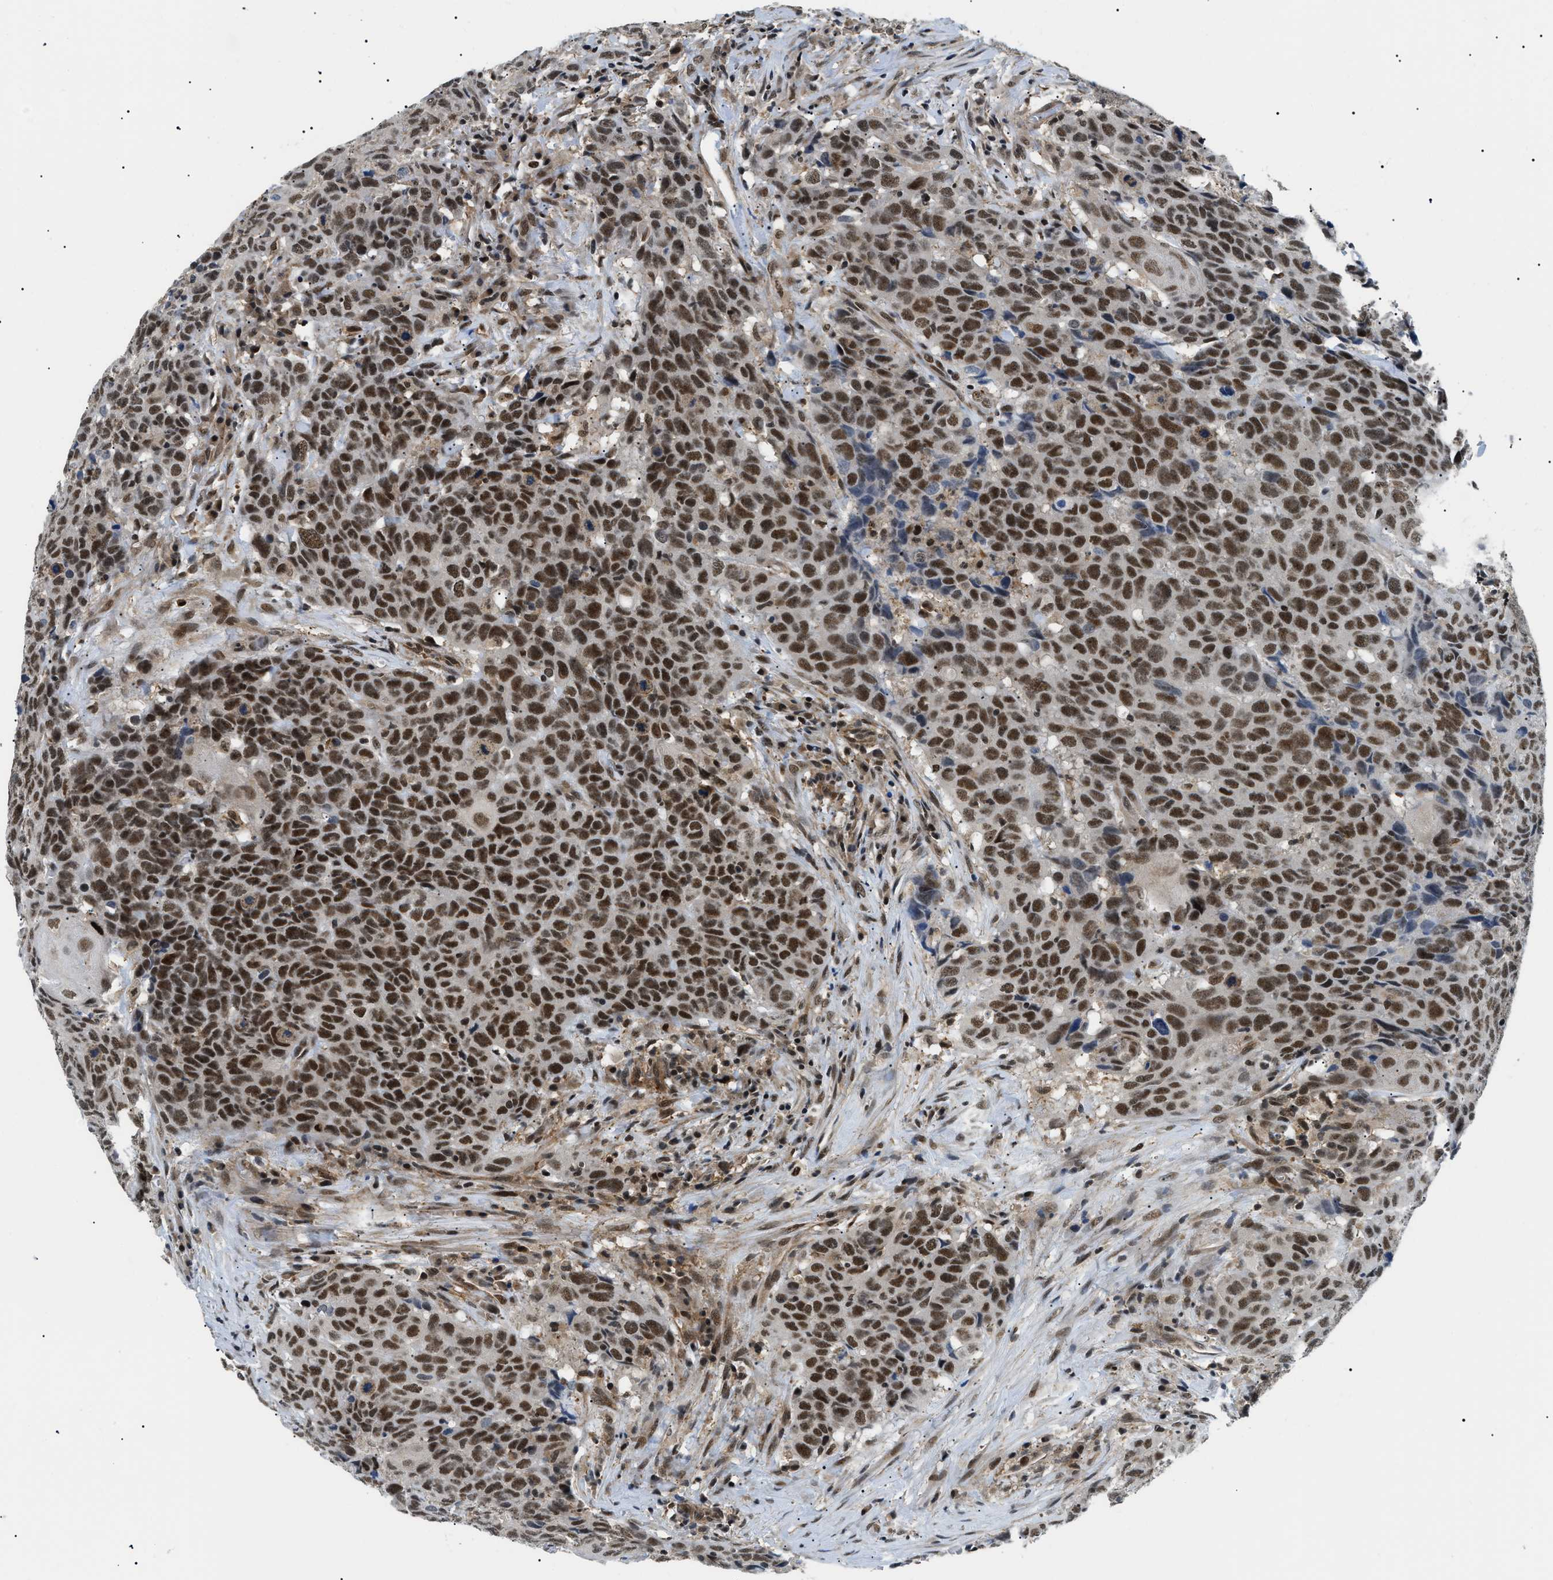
{"staining": {"intensity": "strong", "quantity": ">75%", "location": "cytoplasmic/membranous,nuclear"}, "tissue": "head and neck cancer", "cell_type": "Tumor cells", "image_type": "cancer", "snomed": [{"axis": "morphology", "description": "Squamous cell carcinoma, NOS"}, {"axis": "topography", "description": "Head-Neck"}], "caption": "This photomicrograph shows IHC staining of human squamous cell carcinoma (head and neck), with high strong cytoplasmic/membranous and nuclear positivity in about >75% of tumor cells.", "gene": "RBM15", "patient": {"sex": "male", "age": 66}}